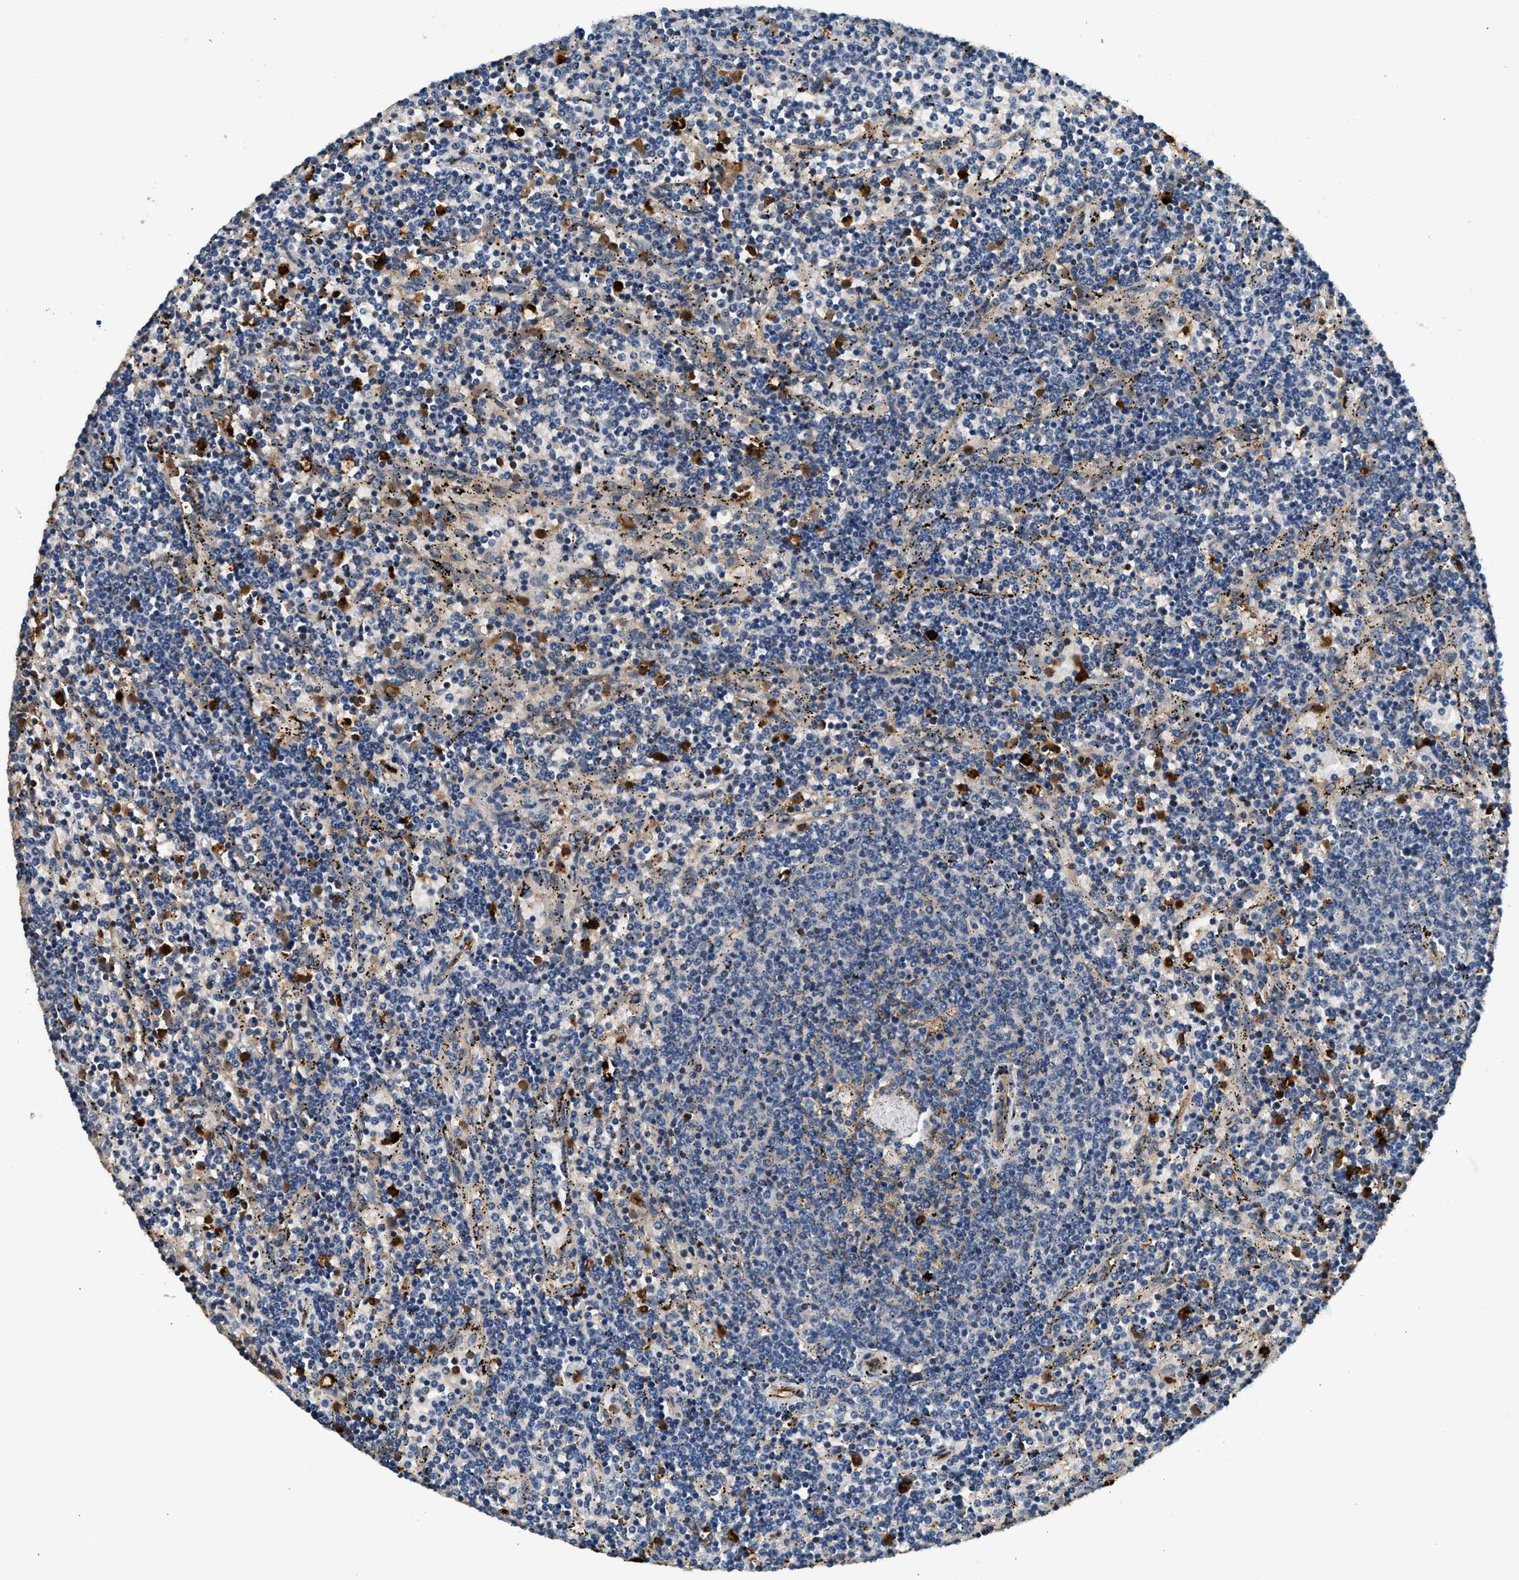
{"staining": {"intensity": "negative", "quantity": "none", "location": "none"}, "tissue": "lymphoma", "cell_type": "Tumor cells", "image_type": "cancer", "snomed": [{"axis": "morphology", "description": "Malignant lymphoma, non-Hodgkin's type, Low grade"}, {"axis": "topography", "description": "Spleen"}], "caption": "Lymphoma stained for a protein using immunohistochemistry demonstrates no expression tumor cells.", "gene": "ANXA3", "patient": {"sex": "female", "age": 50}}